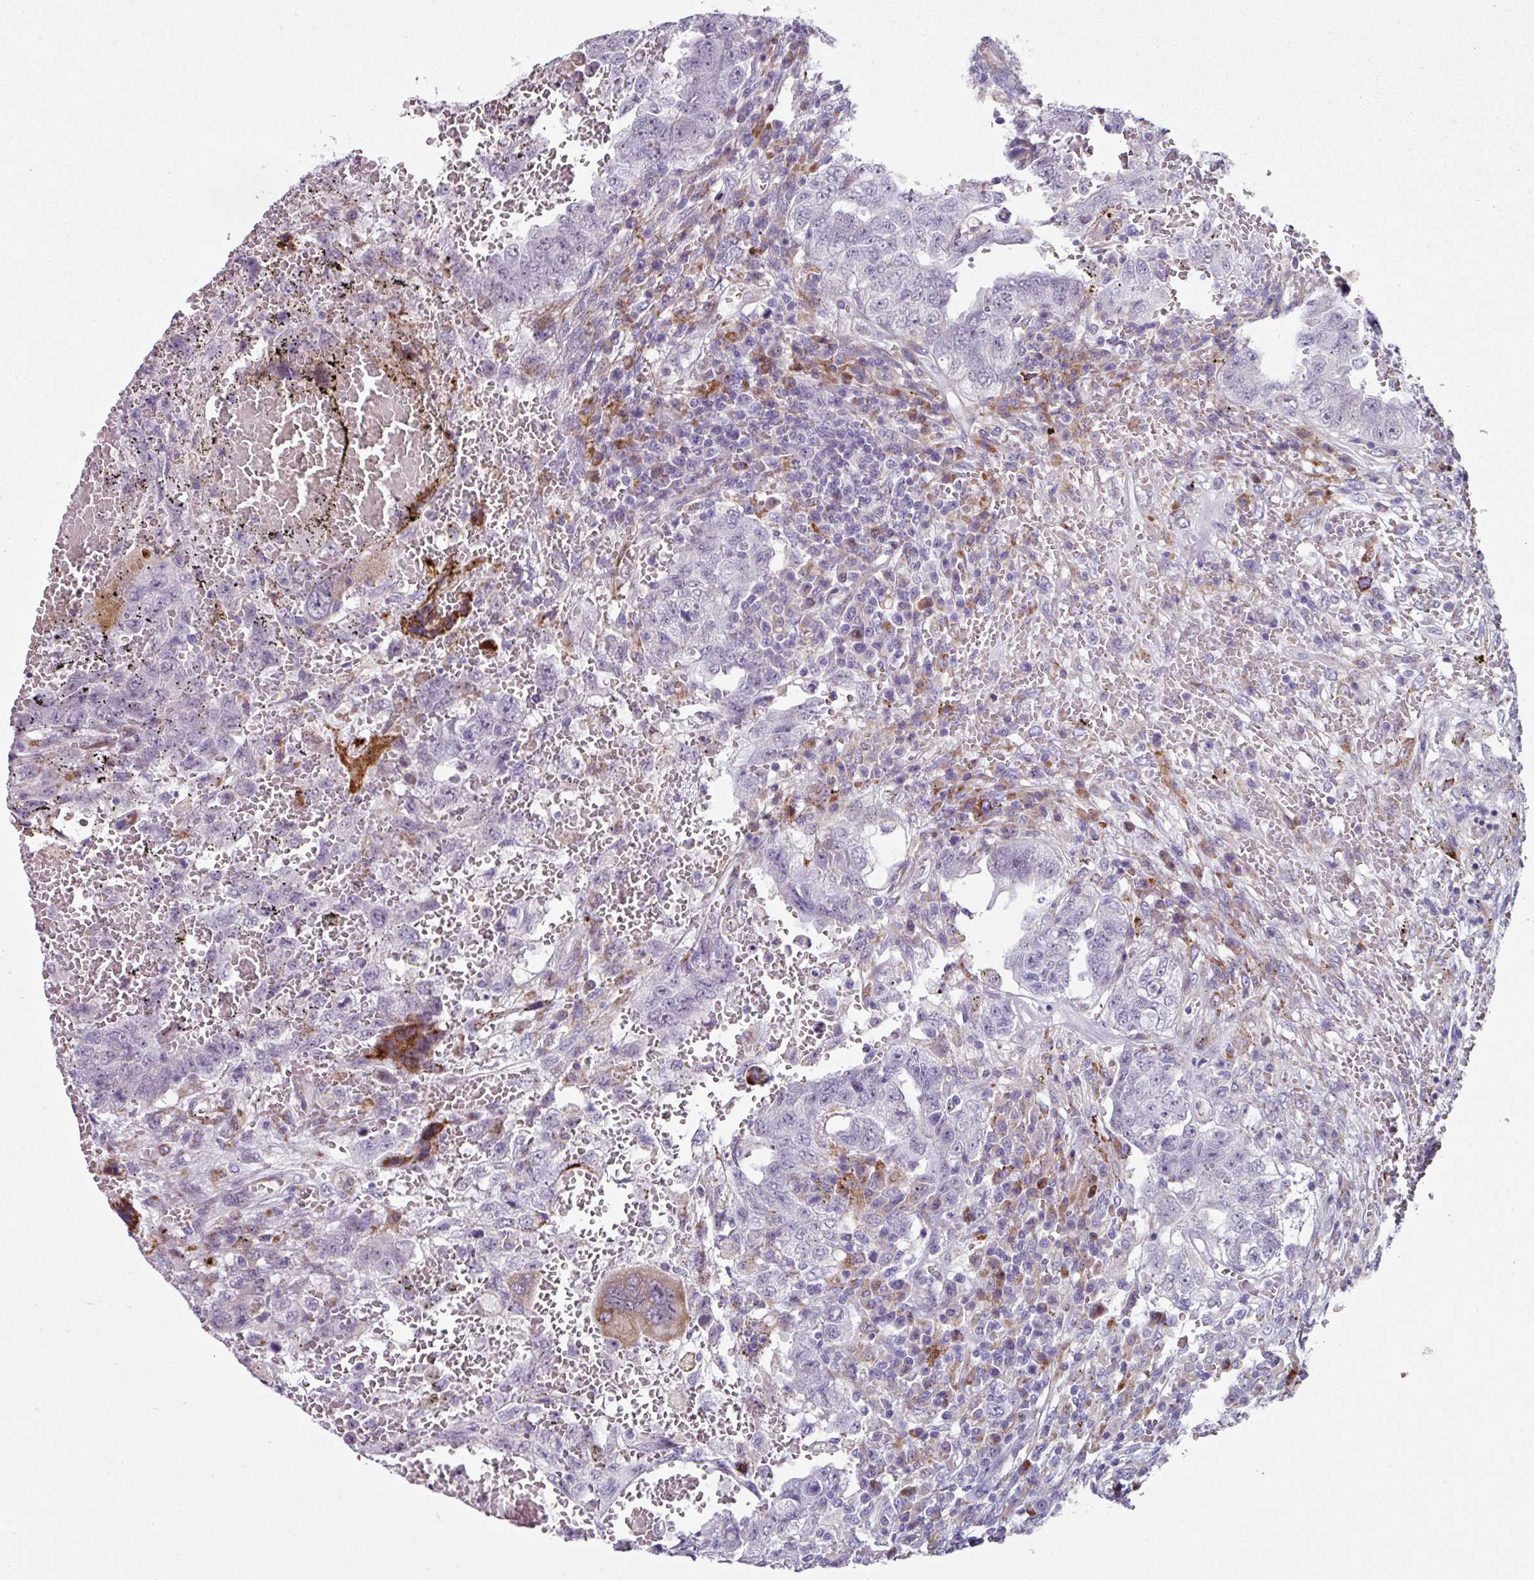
{"staining": {"intensity": "negative", "quantity": "none", "location": "none"}, "tissue": "testis cancer", "cell_type": "Tumor cells", "image_type": "cancer", "snomed": [{"axis": "morphology", "description": "Carcinoma, Embryonal, NOS"}, {"axis": "topography", "description": "Testis"}], "caption": "Micrograph shows no protein positivity in tumor cells of testis cancer (embryonal carcinoma) tissue. The staining is performed using DAB (3,3'-diaminobenzidine) brown chromogen with nuclei counter-stained in using hematoxylin.", "gene": "BMS1", "patient": {"sex": "male", "age": 26}}